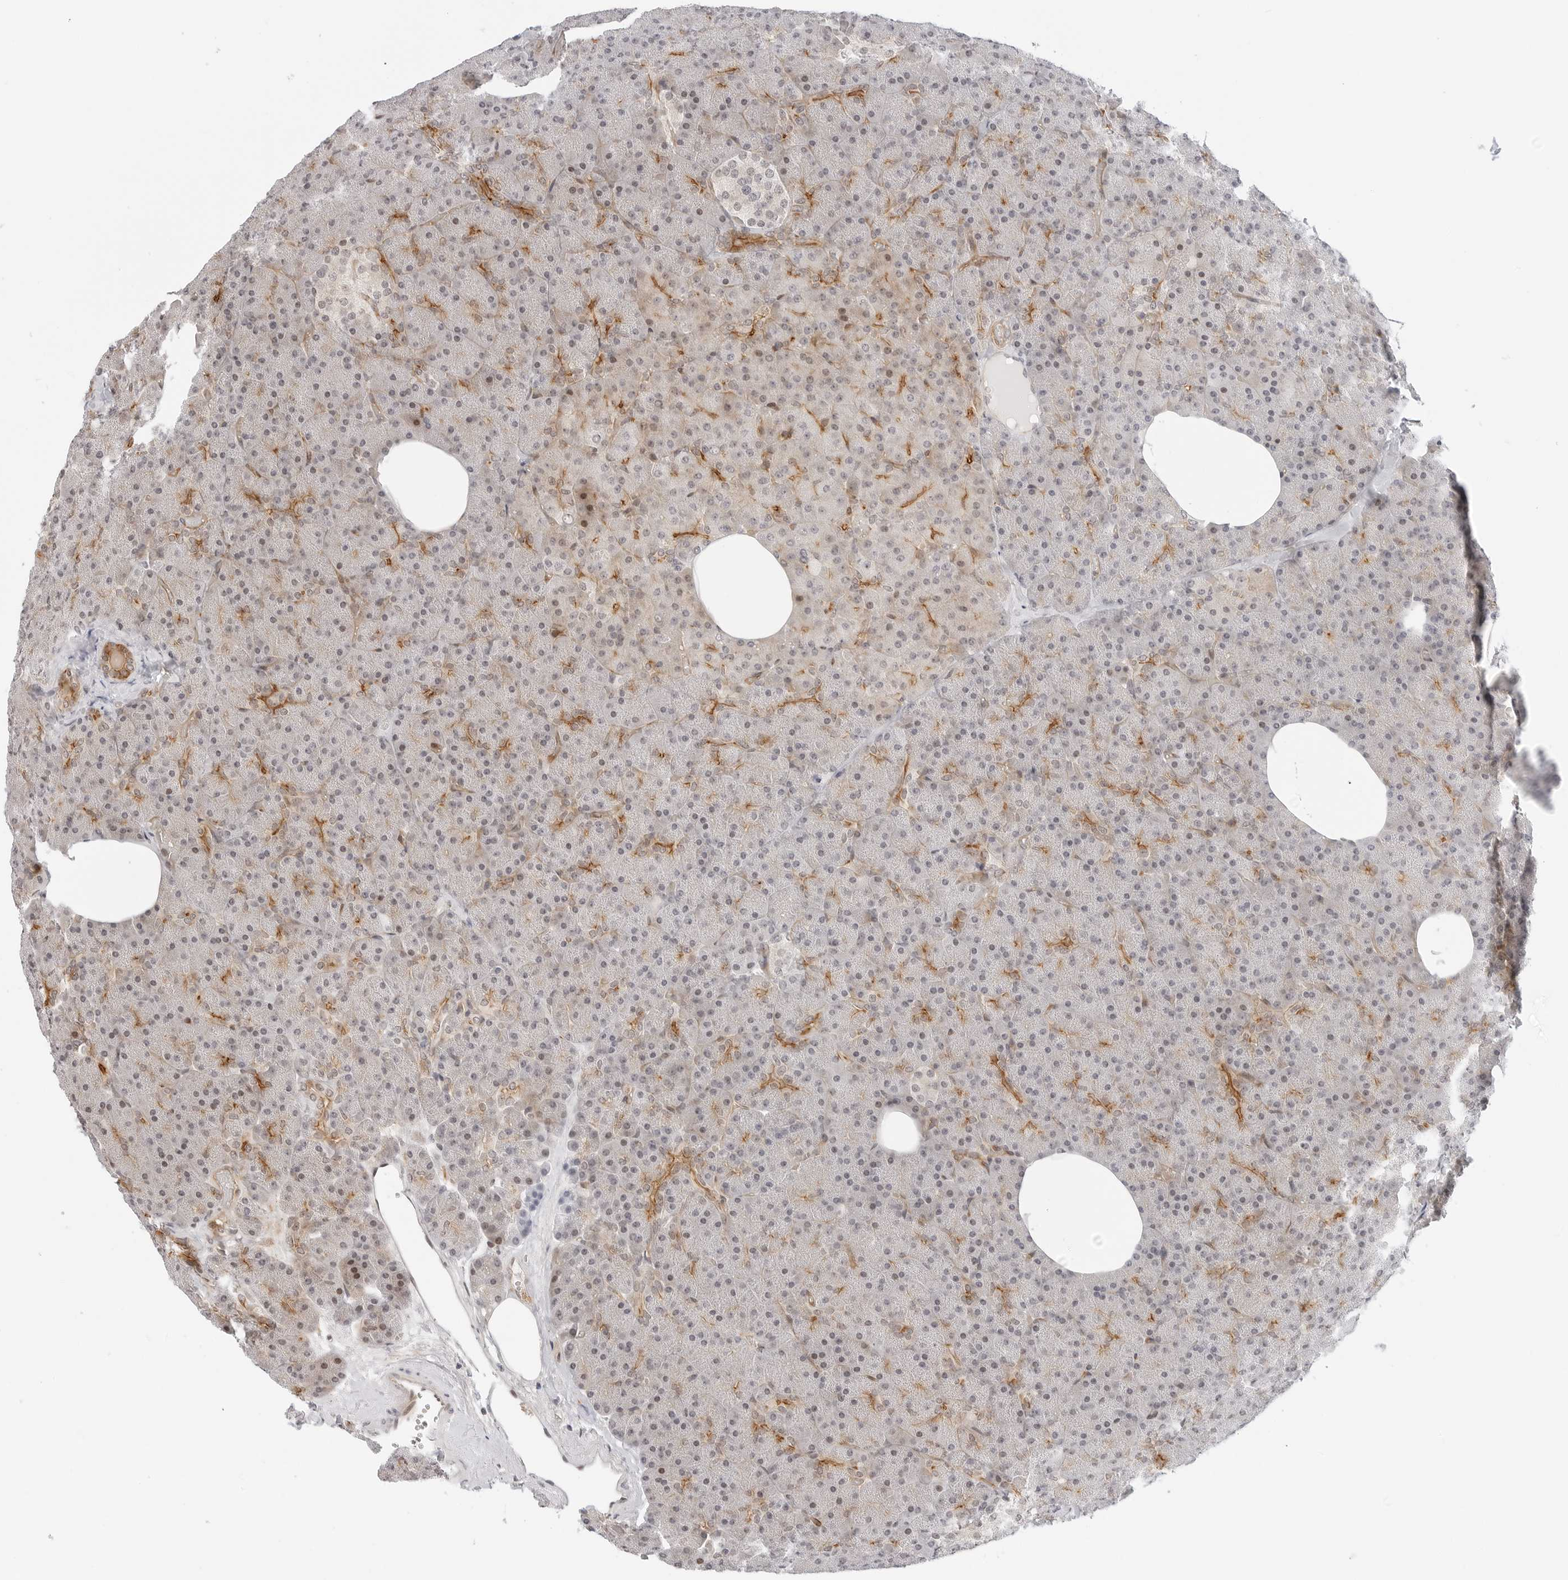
{"staining": {"intensity": "moderate", "quantity": "25%-75%", "location": "cytoplasmic/membranous,nuclear"}, "tissue": "pancreas", "cell_type": "Exocrine glandular cells", "image_type": "normal", "snomed": [{"axis": "morphology", "description": "Normal tissue, NOS"}, {"axis": "morphology", "description": "Carcinoid, malignant, NOS"}, {"axis": "topography", "description": "Pancreas"}], "caption": "Pancreas stained with DAB (3,3'-diaminobenzidine) immunohistochemistry (IHC) demonstrates medium levels of moderate cytoplasmic/membranous,nuclear staining in approximately 25%-75% of exocrine glandular cells. (DAB IHC, brown staining for protein, blue staining for nuclei).", "gene": "ZNF613", "patient": {"sex": "female", "age": 35}}